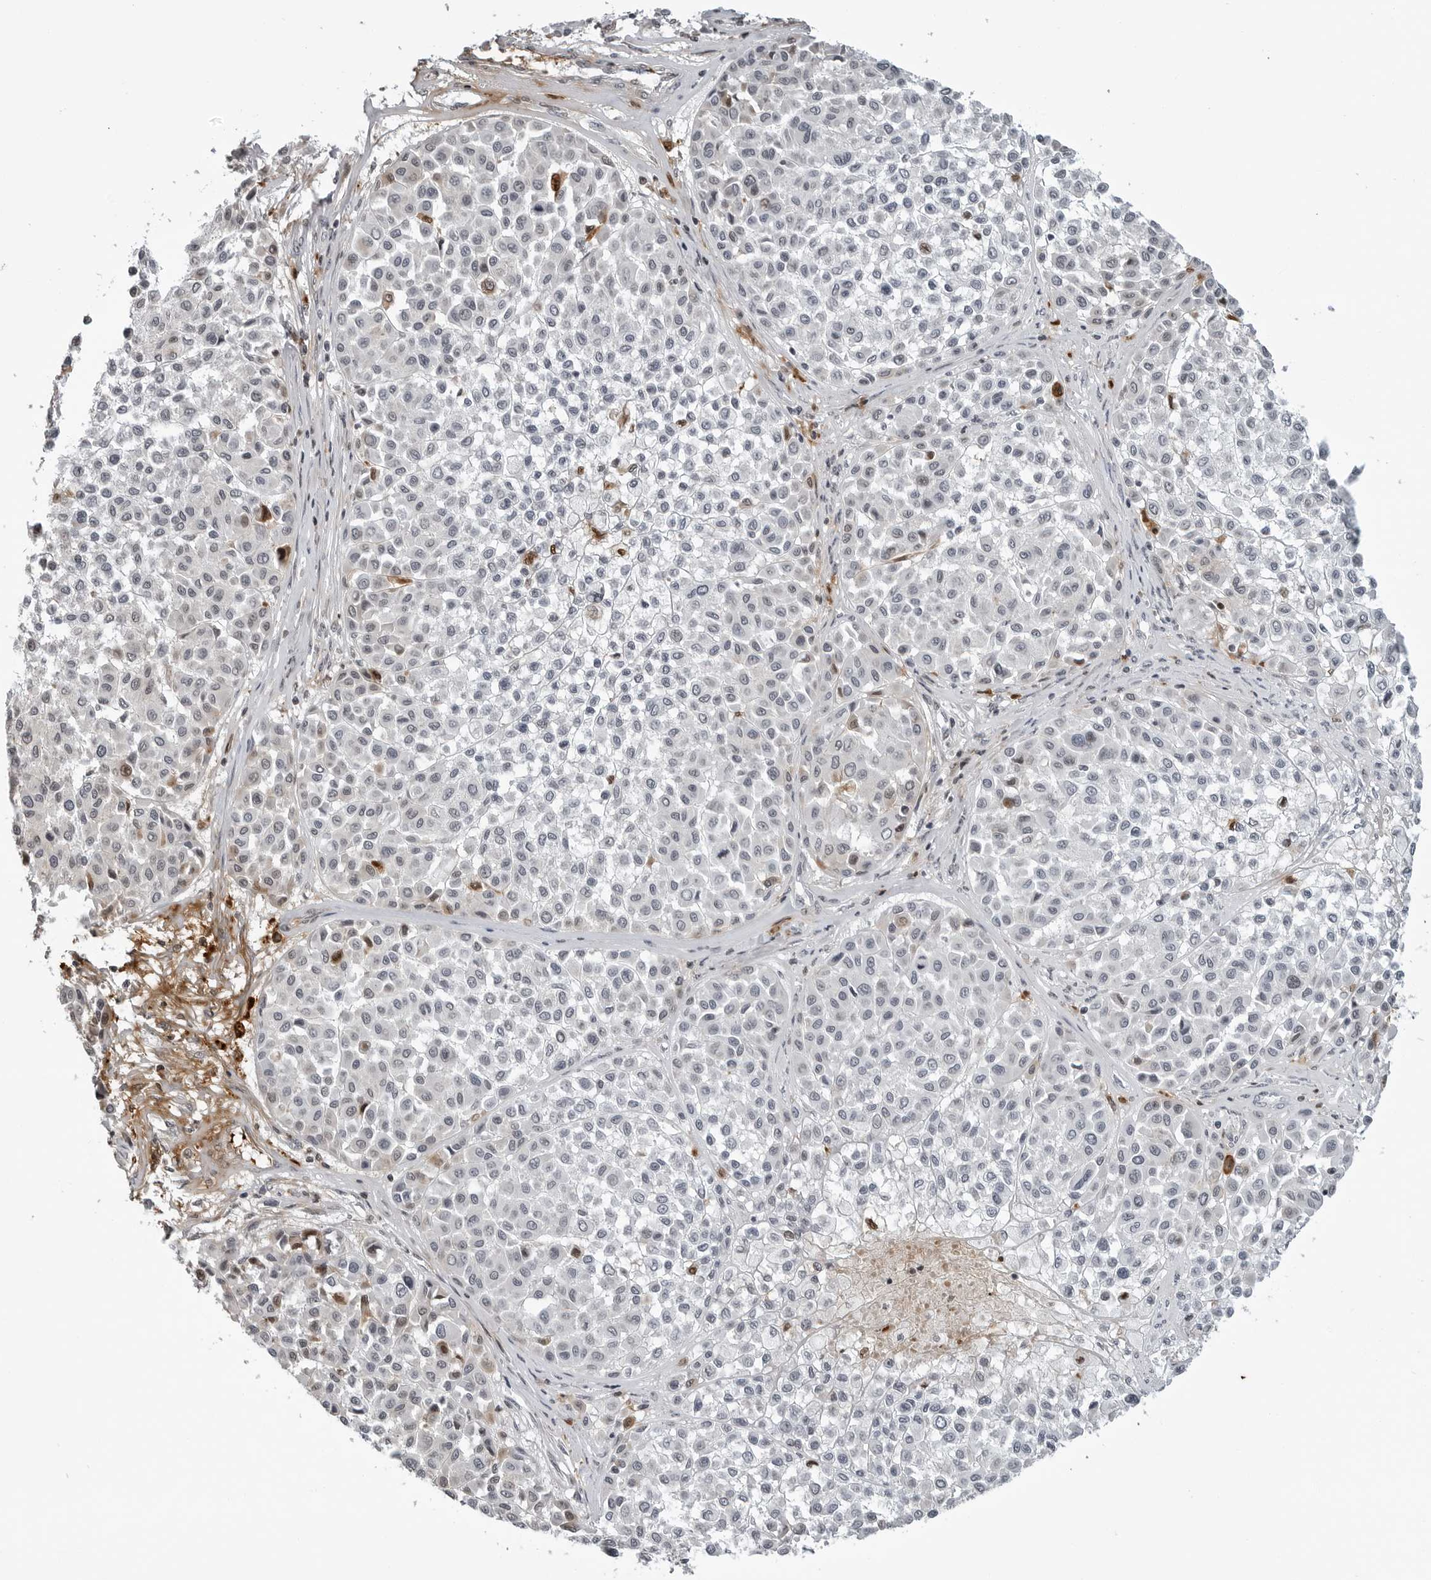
{"staining": {"intensity": "negative", "quantity": "none", "location": "none"}, "tissue": "melanoma", "cell_type": "Tumor cells", "image_type": "cancer", "snomed": [{"axis": "morphology", "description": "Malignant melanoma, Metastatic site"}, {"axis": "topography", "description": "Soft tissue"}], "caption": "A high-resolution histopathology image shows immunohistochemistry (IHC) staining of melanoma, which demonstrates no significant expression in tumor cells.", "gene": "CXCR5", "patient": {"sex": "male", "age": 41}}